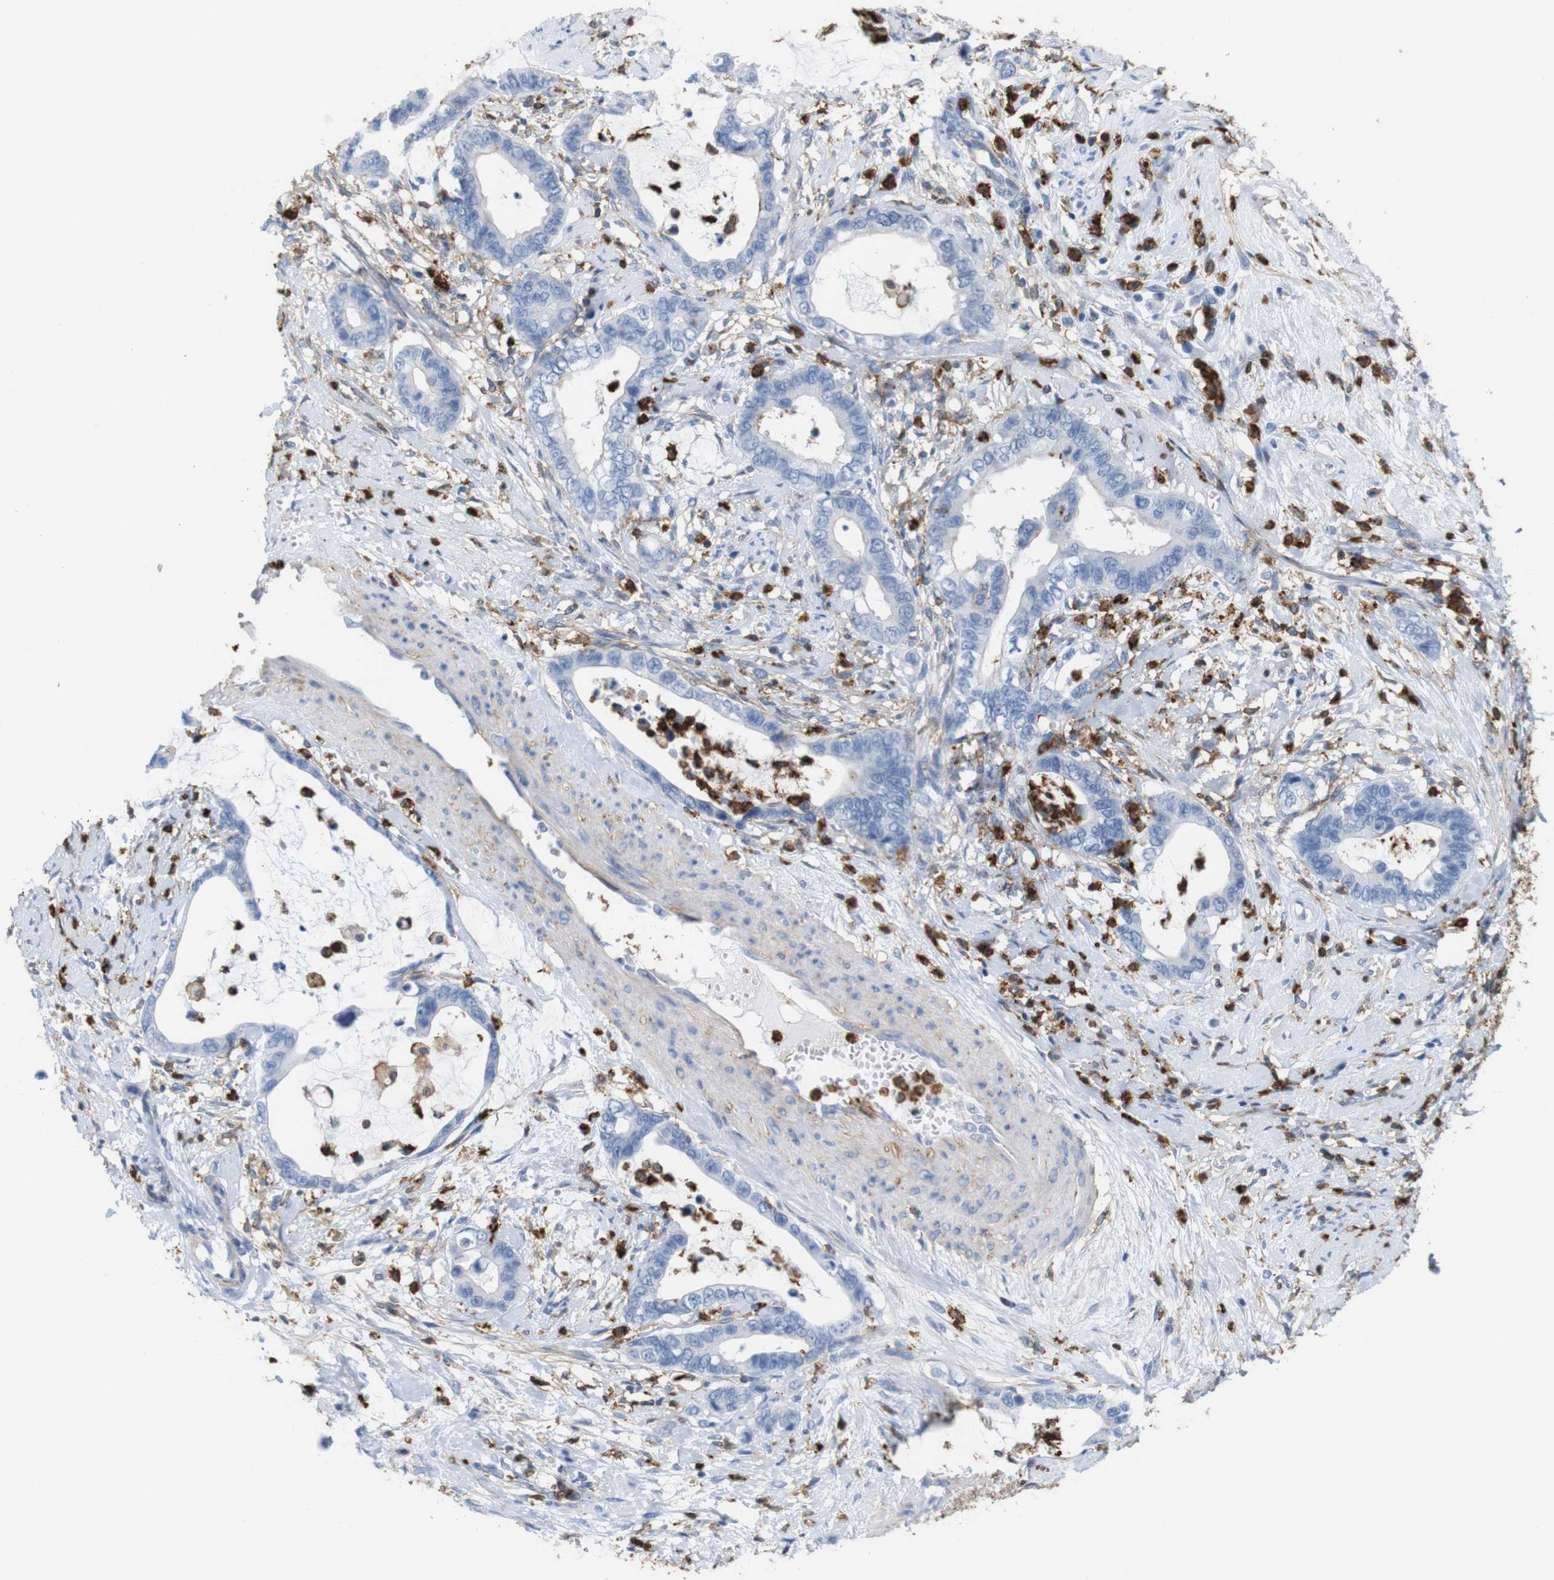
{"staining": {"intensity": "negative", "quantity": "none", "location": "none"}, "tissue": "cervical cancer", "cell_type": "Tumor cells", "image_type": "cancer", "snomed": [{"axis": "morphology", "description": "Adenocarcinoma, NOS"}, {"axis": "topography", "description": "Cervix"}], "caption": "Image shows no protein expression in tumor cells of adenocarcinoma (cervical) tissue.", "gene": "ANXA1", "patient": {"sex": "female", "age": 44}}